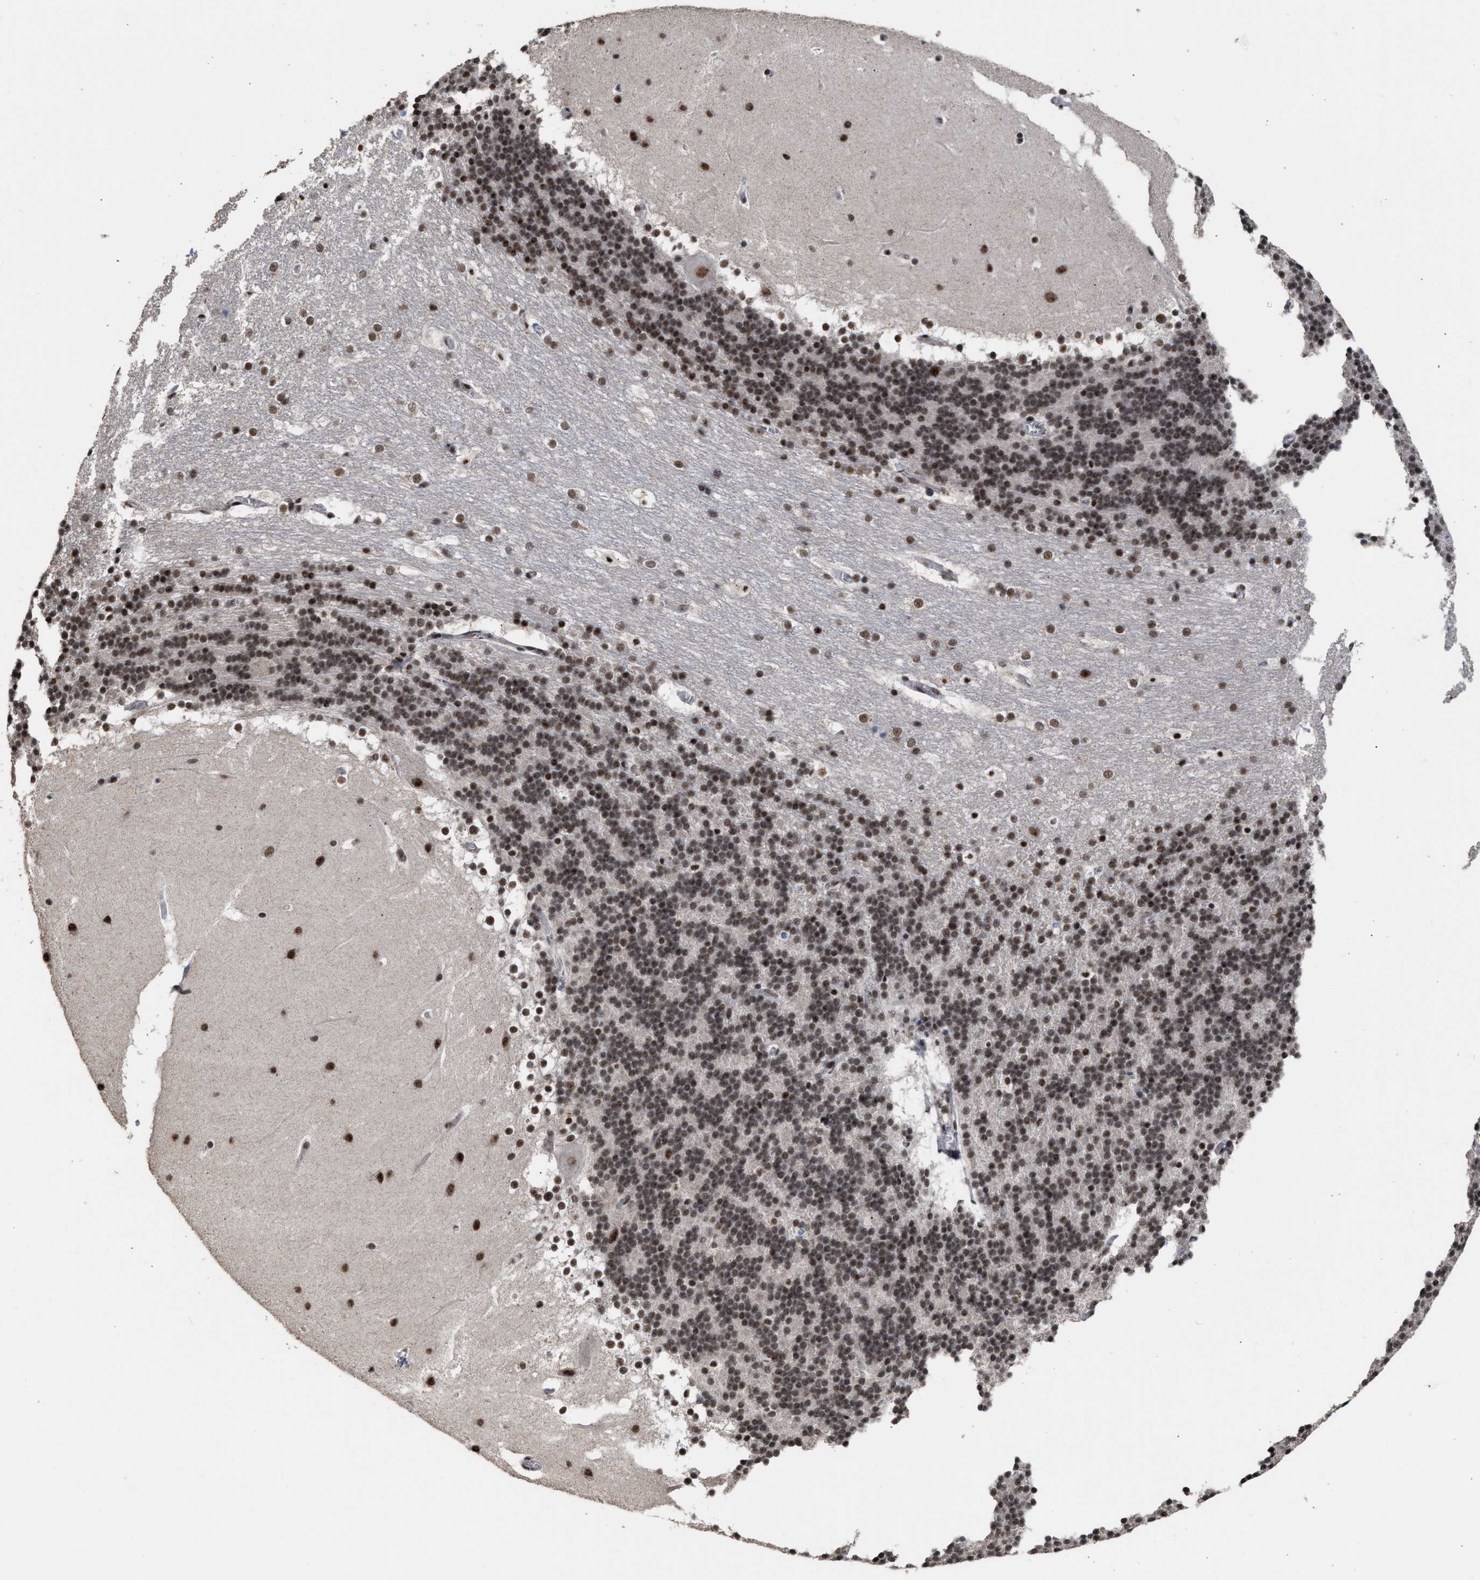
{"staining": {"intensity": "strong", "quantity": ">75%", "location": "nuclear"}, "tissue": "cerebellum", "cell_type": "Cells in granular layer", "image_type": "normal", "snomed": [{"axis": "morphology", "description": "Normal tissue, NOS"}, {"axis": "topography", "description": "Cerebellum"}], "caption": "A high-resolution micrograph shows IHC staining of normal cerebellum, which exhibits strong nuclear expression in about >75% of cells in granular layer.", "gene": "EIF4A3", "patient": {"sex": "female", "age": 19}}